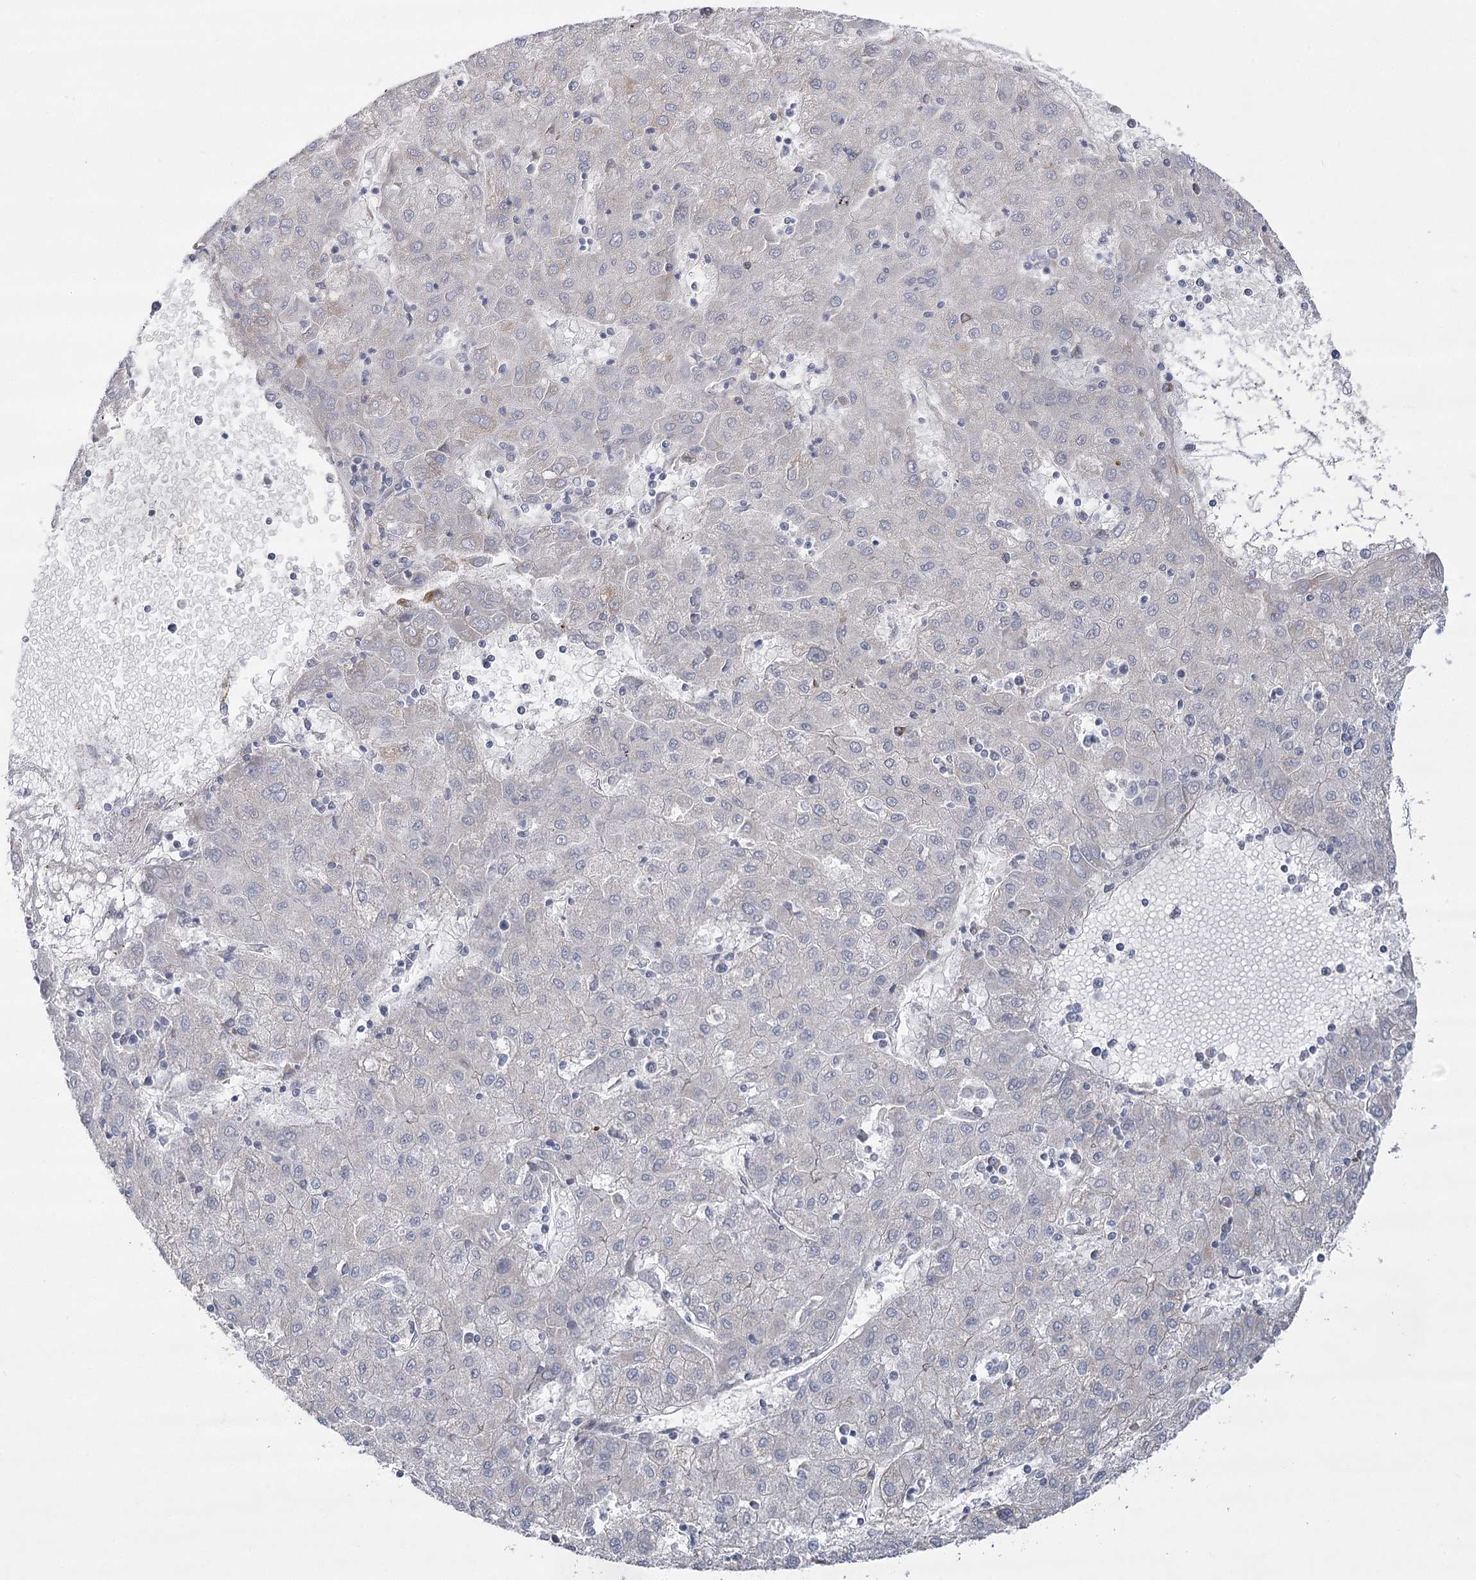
{"staining": {"intensity": "negative", "quantity": "none", "location": "none"}, "tissue": "liver cancer", "cell_type": "Tumor cells", "image_type": "cancer", "snomed": [{"axis": "morphology", "description": "Carcinoma, Hepatocellular, NOS"}, {"axis": "topography", "description": "Liver"}], "caption": "Micrograph shows no protein staining in tumor cells of liver cancer tissue. (DAB (3,3'-diaminobenzidine) IHC with hematoxylin counter stain).", "gene": "SNX7", "patient": {"sex": "male", "age": 72}}